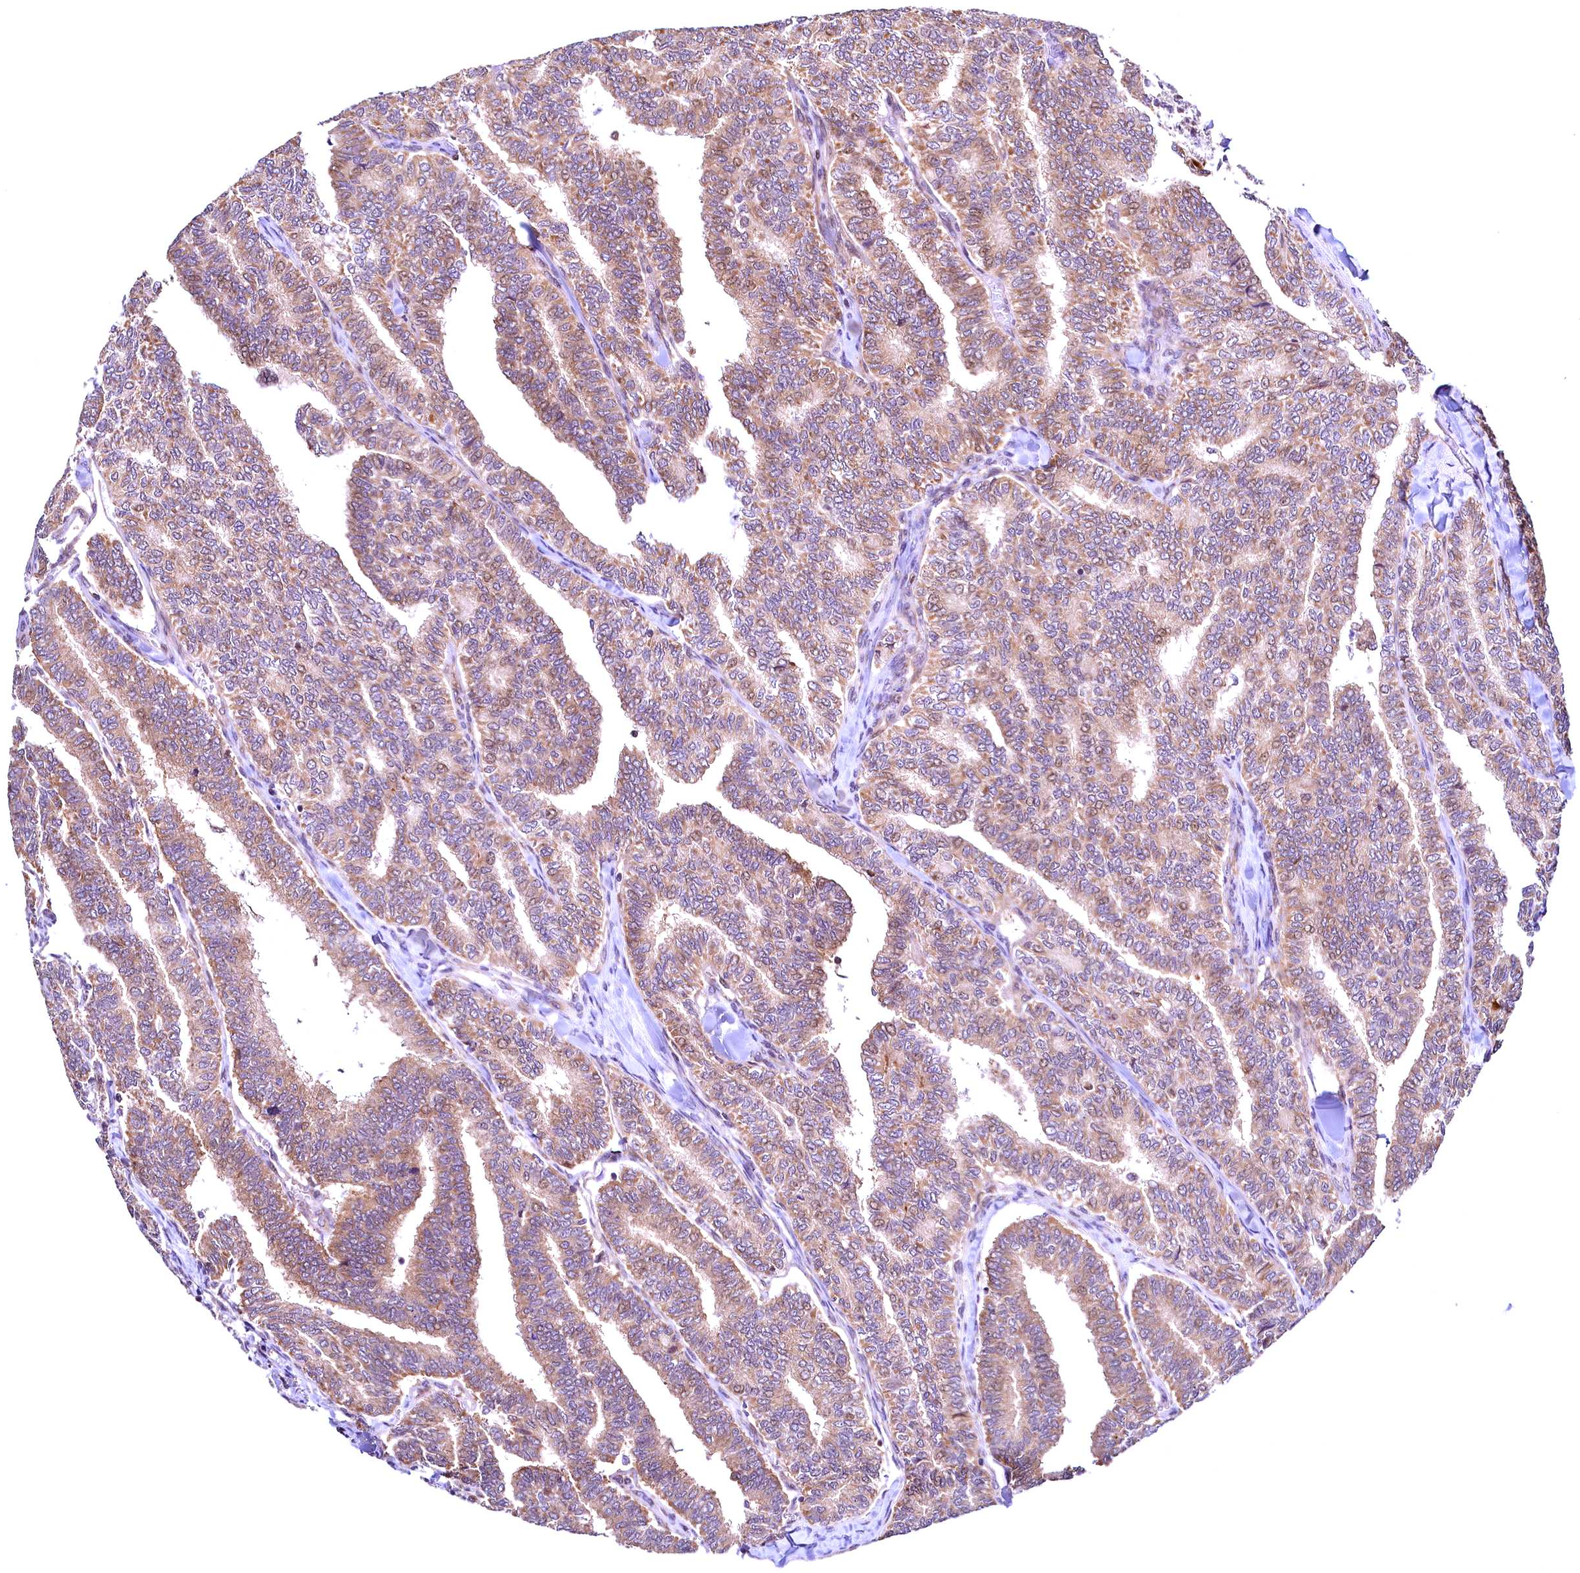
{"staining": {"intensity": "moderate", "quantity": ">75%", "location": "cytoplasmic/membranous"}, "tissue": "thyroid cancer", "cell_type": "Tumor cells", "image_type": "cancer", "snomed": [{"axis": "morphology", "description": "Papillary adenocarcinoma, NOS"}, {"axis": "topography", "description": "Thyroid gland"}], "caption": "Thyroid papillary adenocarcinoma stained with a protein marker shows moderate staining in tumor cells.", "gene": "RBFA", "patient": {"sex": "female", "age": 35}}